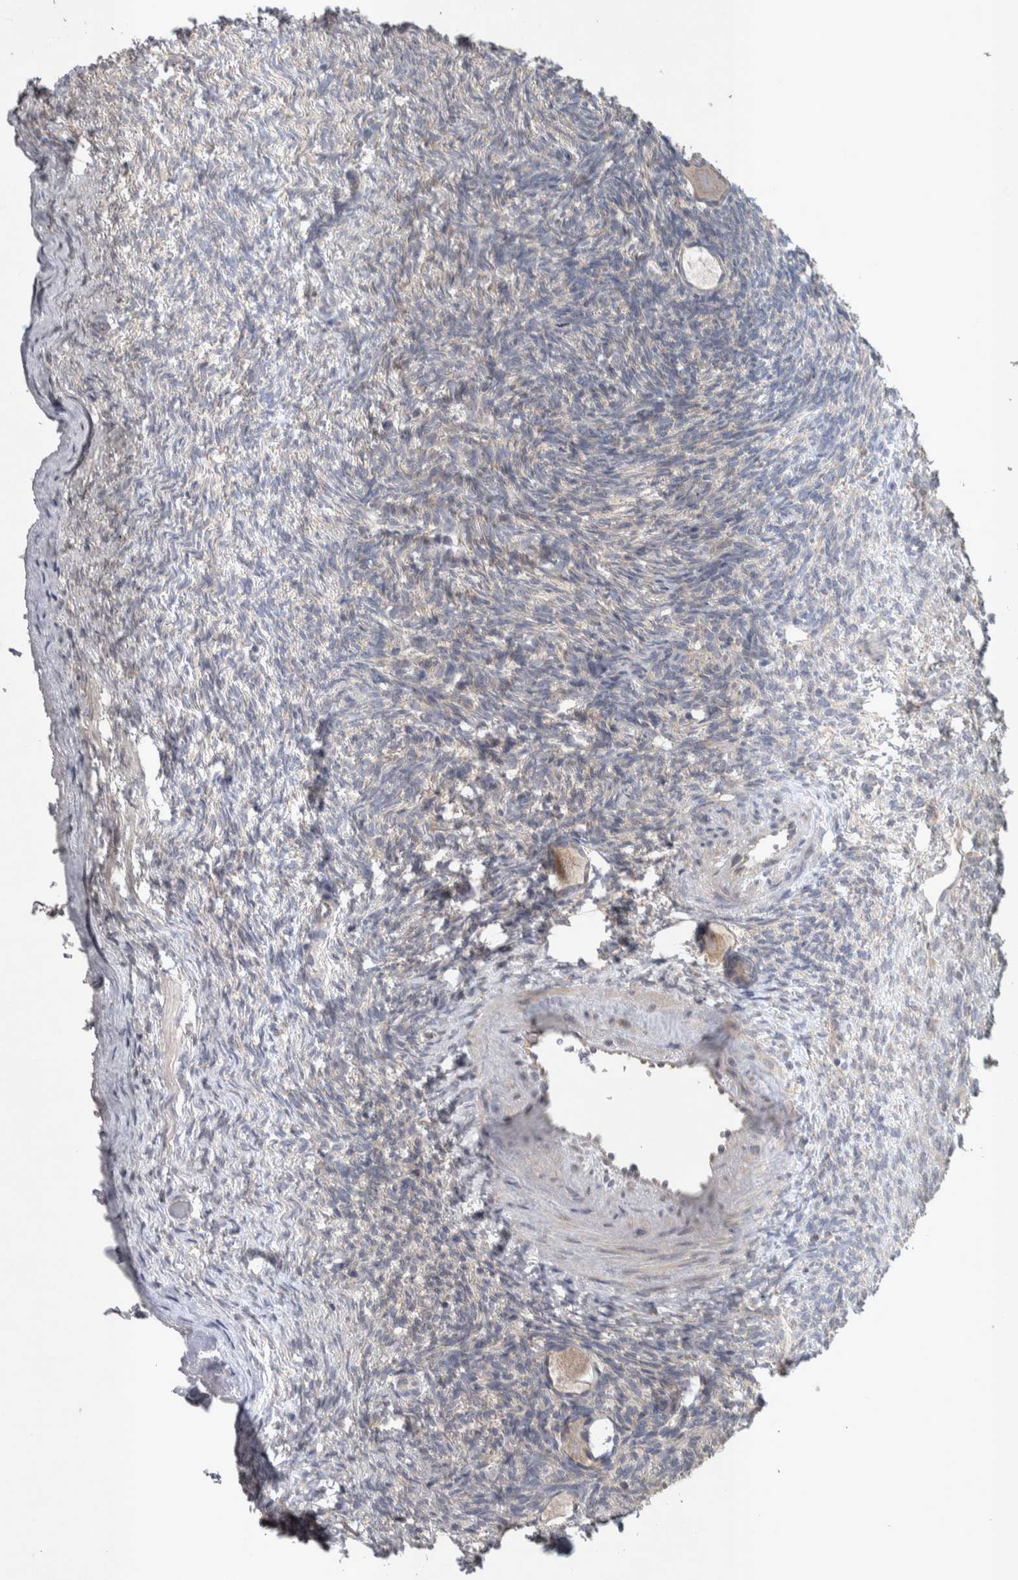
{"staining": {"intensity": "weak", "quantity": ">75%", "location": "cytoplasmic/membranous"}, "tissue": "ovary", "cell_type": "Follicle cells", "image_type": "normal", "snomed": [{"axis": "morphology", "description": "Normal tissue, NOS"}, {"axis": "topography", "description": "Ovary"}], "caption": "A low amount of weak cytoplasmic/membranous positivity is present in approximately >75% of follicle cells in normal ovary.", "gene": "SRP68", "patient": {"sex": "female", "age": 34}}